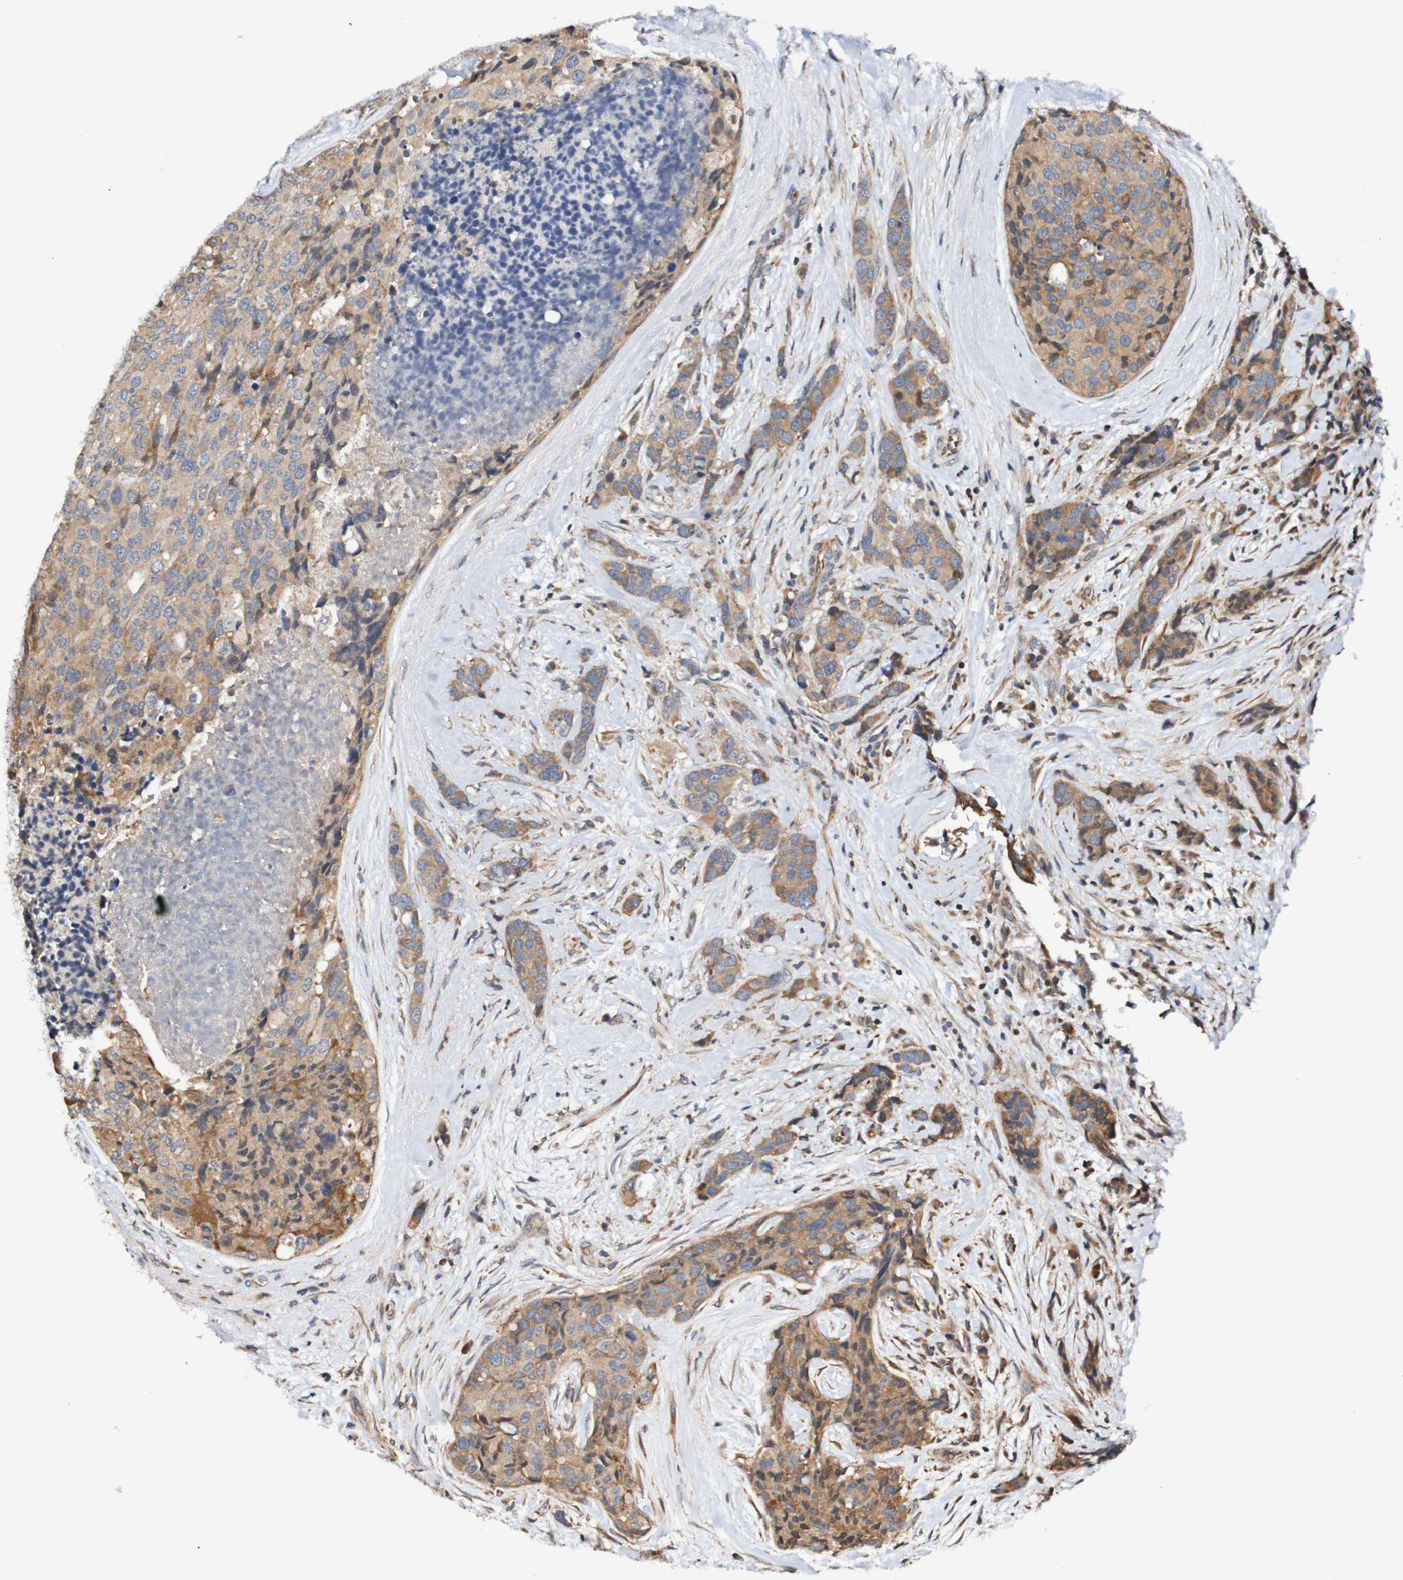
{"staining": {"intensity": "moderate", "quantity": ">75%", "location": "cytoplasmic/membranous"}, "tissue": "breast cancer", "cell_type": "Tumor cells", "image_type": "cancer", "snomed": [{"axis": "morphology", "description": "Lobular carcinoma"}, {"axis": "topography", "description": "Breast"}], "caption": "Breast lobular carcinoma was stained to show a protein in brown. There is medium levels of moderate cytoplasmic/membranous staining in approximately >75% of tumor cells.", "gene": "AXIN1", "patient": {"sex": "female", "age": 59}}